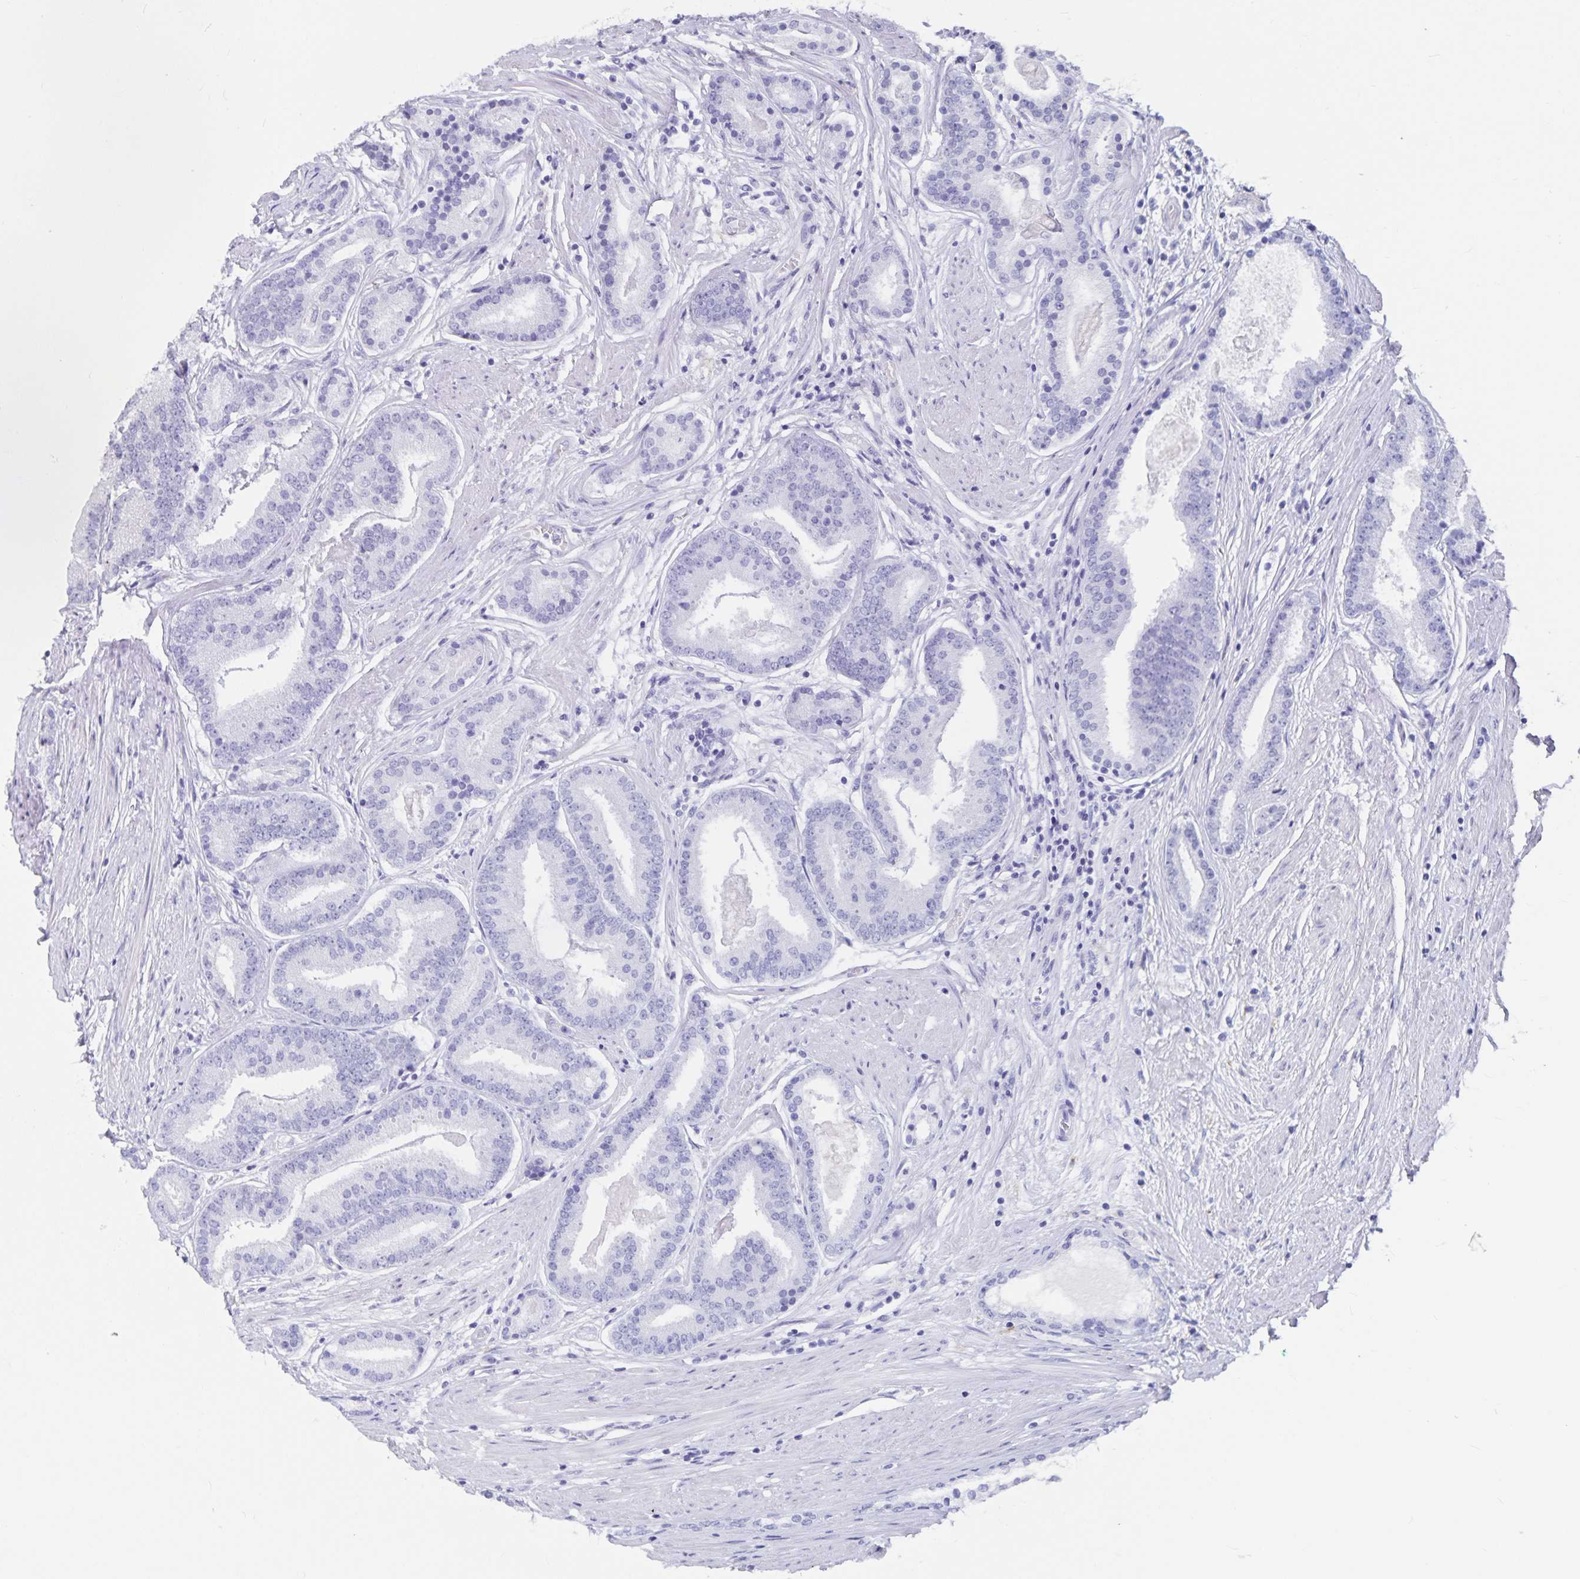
{"staining": {"intensity": "negative", "quantity": "none", "location": "none"}, "tissue": "prostate cancer", "cell_type": "Tumor cells", "image_type": "cancer", "snomed": [{"axis": "morphology", "description": "Adenocarcinoma, High grade"}, {"axis": "topography", "description": "Prostate"}], "caption": "An immunohistochemistry (IHC) photomicrograph of prostate adenocarcinoma (high-grade) is shown. There is no staining in tumor cells of prostate adenocarcinoma (high-grade).", "gene": "PLAC1", "patient": {"sex": "male", "age": 63}}